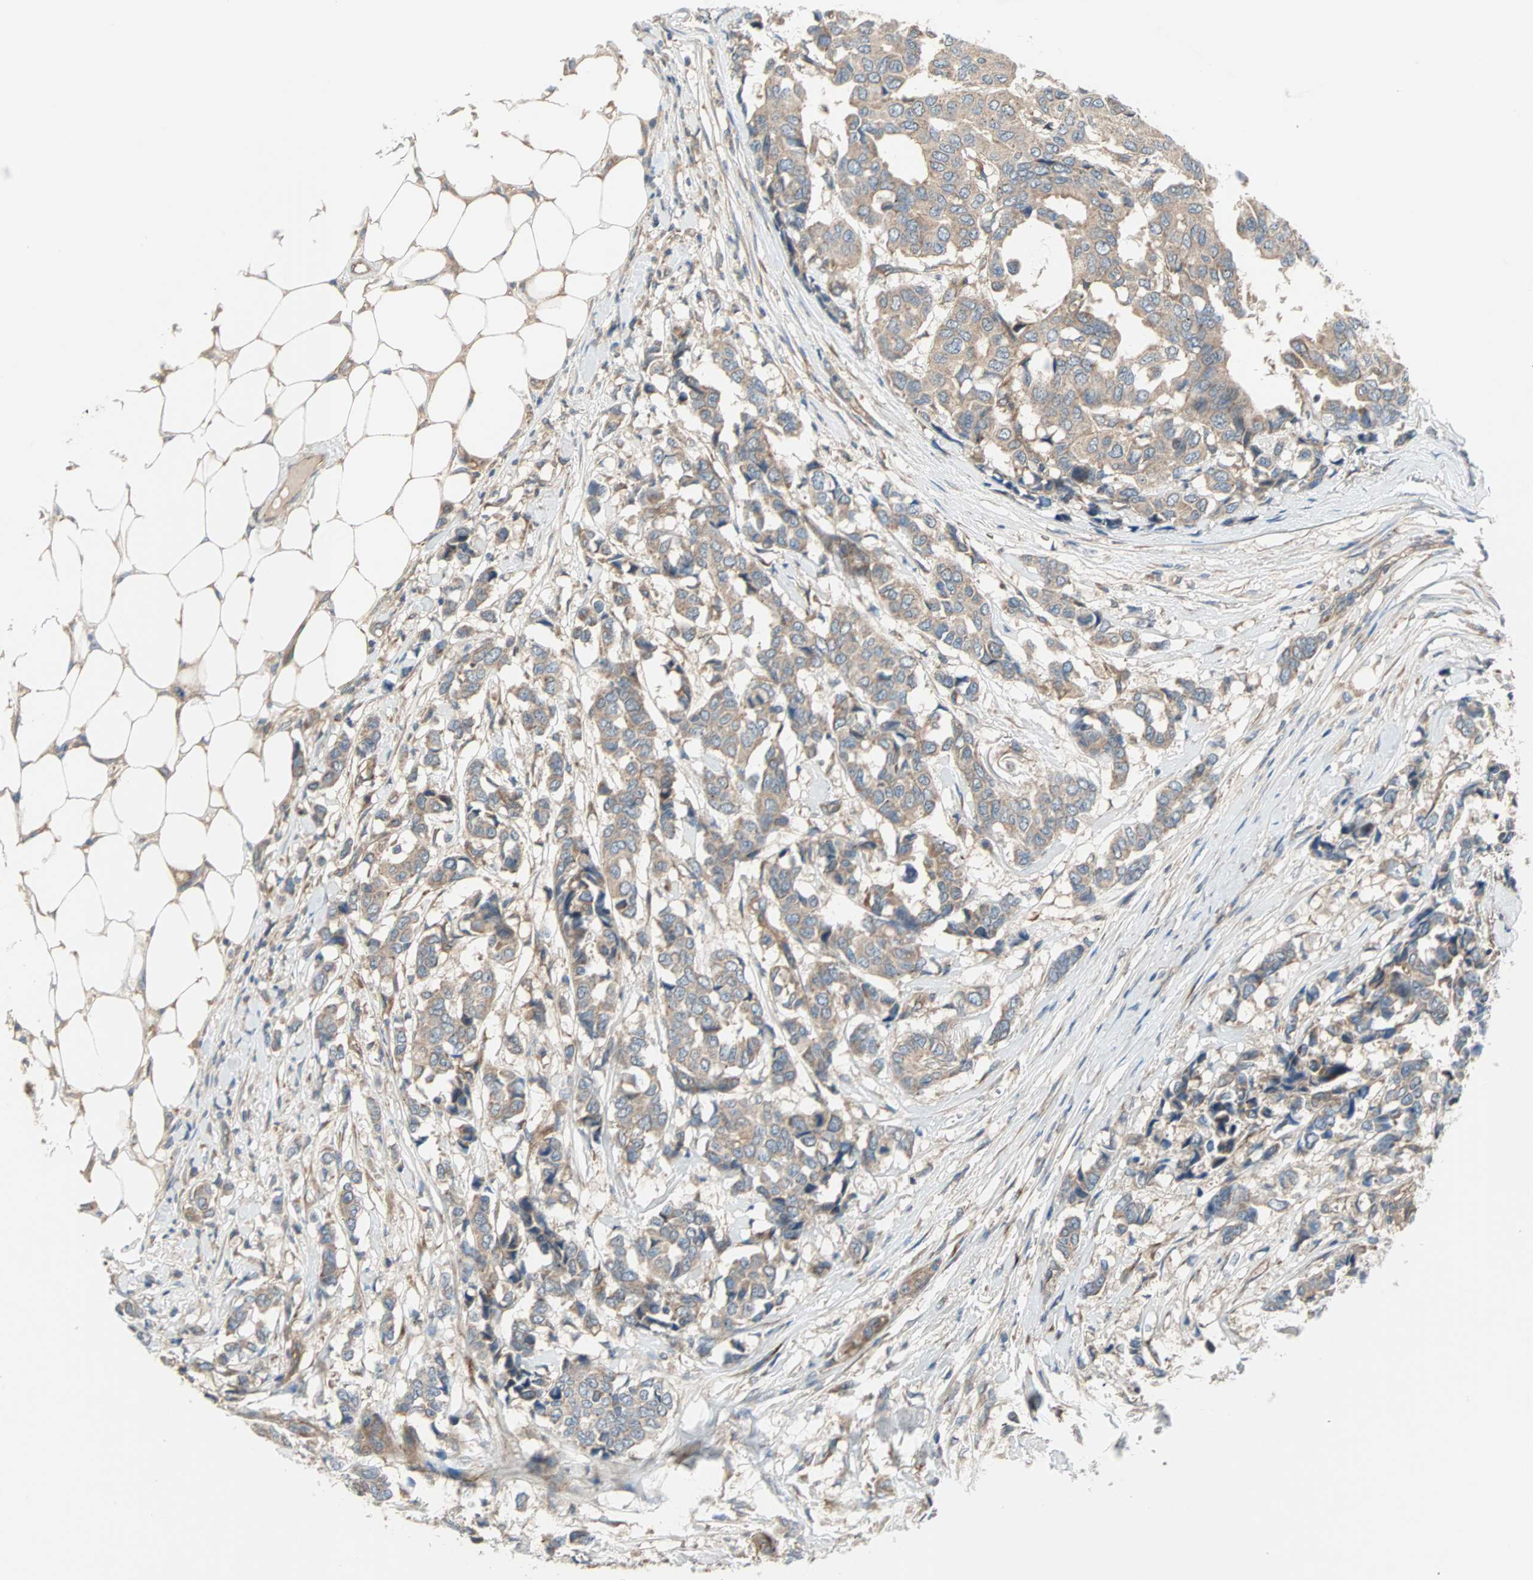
{"staining": {"intensity": "weak", "quantity": "25%-75%", "location": "cytoplasmic/membranous"}, "tissue": "breast cancer", "cell_type": "Tumor cells", "image_type": "cancer", "snomed": [{"axis": "morphology", "description": "Duct carcinoma"}, {"axis": "topography", "description": "Breast"}], "caption": "A brown stain labels weak cytoplasmic/membranous expression of a protein in breast infiltrating ductal carcinoma tumor cells.", "gene": "PDE8A", "patient": {"sex": "female", "age": 87}}